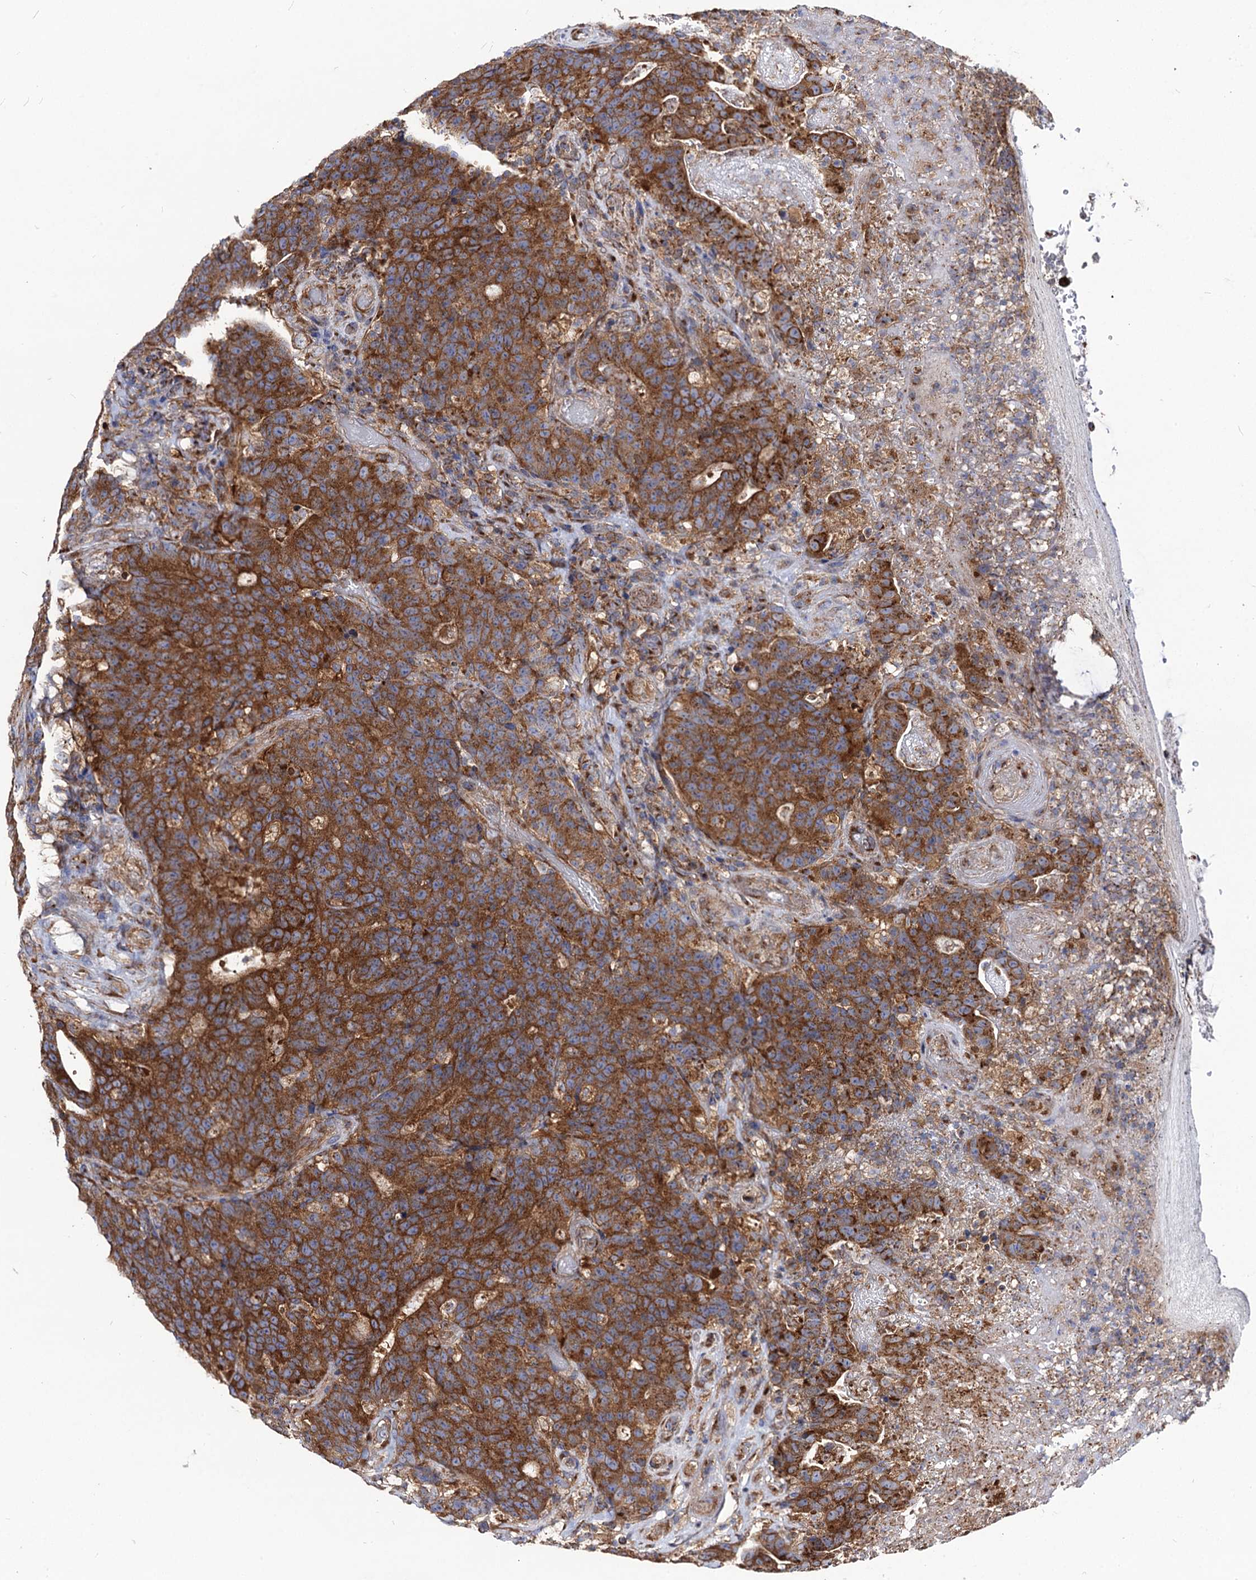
{"staining": {"intensity": "moderate", "quantity": ">75%", "location": "cytoplasmic/membranous"}, "tissue": "colorectal cancer", "cell_type": "Tumor cells", "image_type": "cancer", "snomed": [{"axis": "morphology", "description": "Adenocarcinoma, NOS"}, {"axis": "topography", "description": "Colon"}], "caption": "Immunohistochemistry photomicrograph of neoplastic tissue: human colorectal adenocarcinoma stained using IHC reveals medium levels of moderate protein expression localized specifically in the cytoplasmic/membranous of tumor cells, appearing as a cytoplasmic/membranous brown color.", "gene": "DYDC1", "patient": {"sex": "female", "age": 75}}